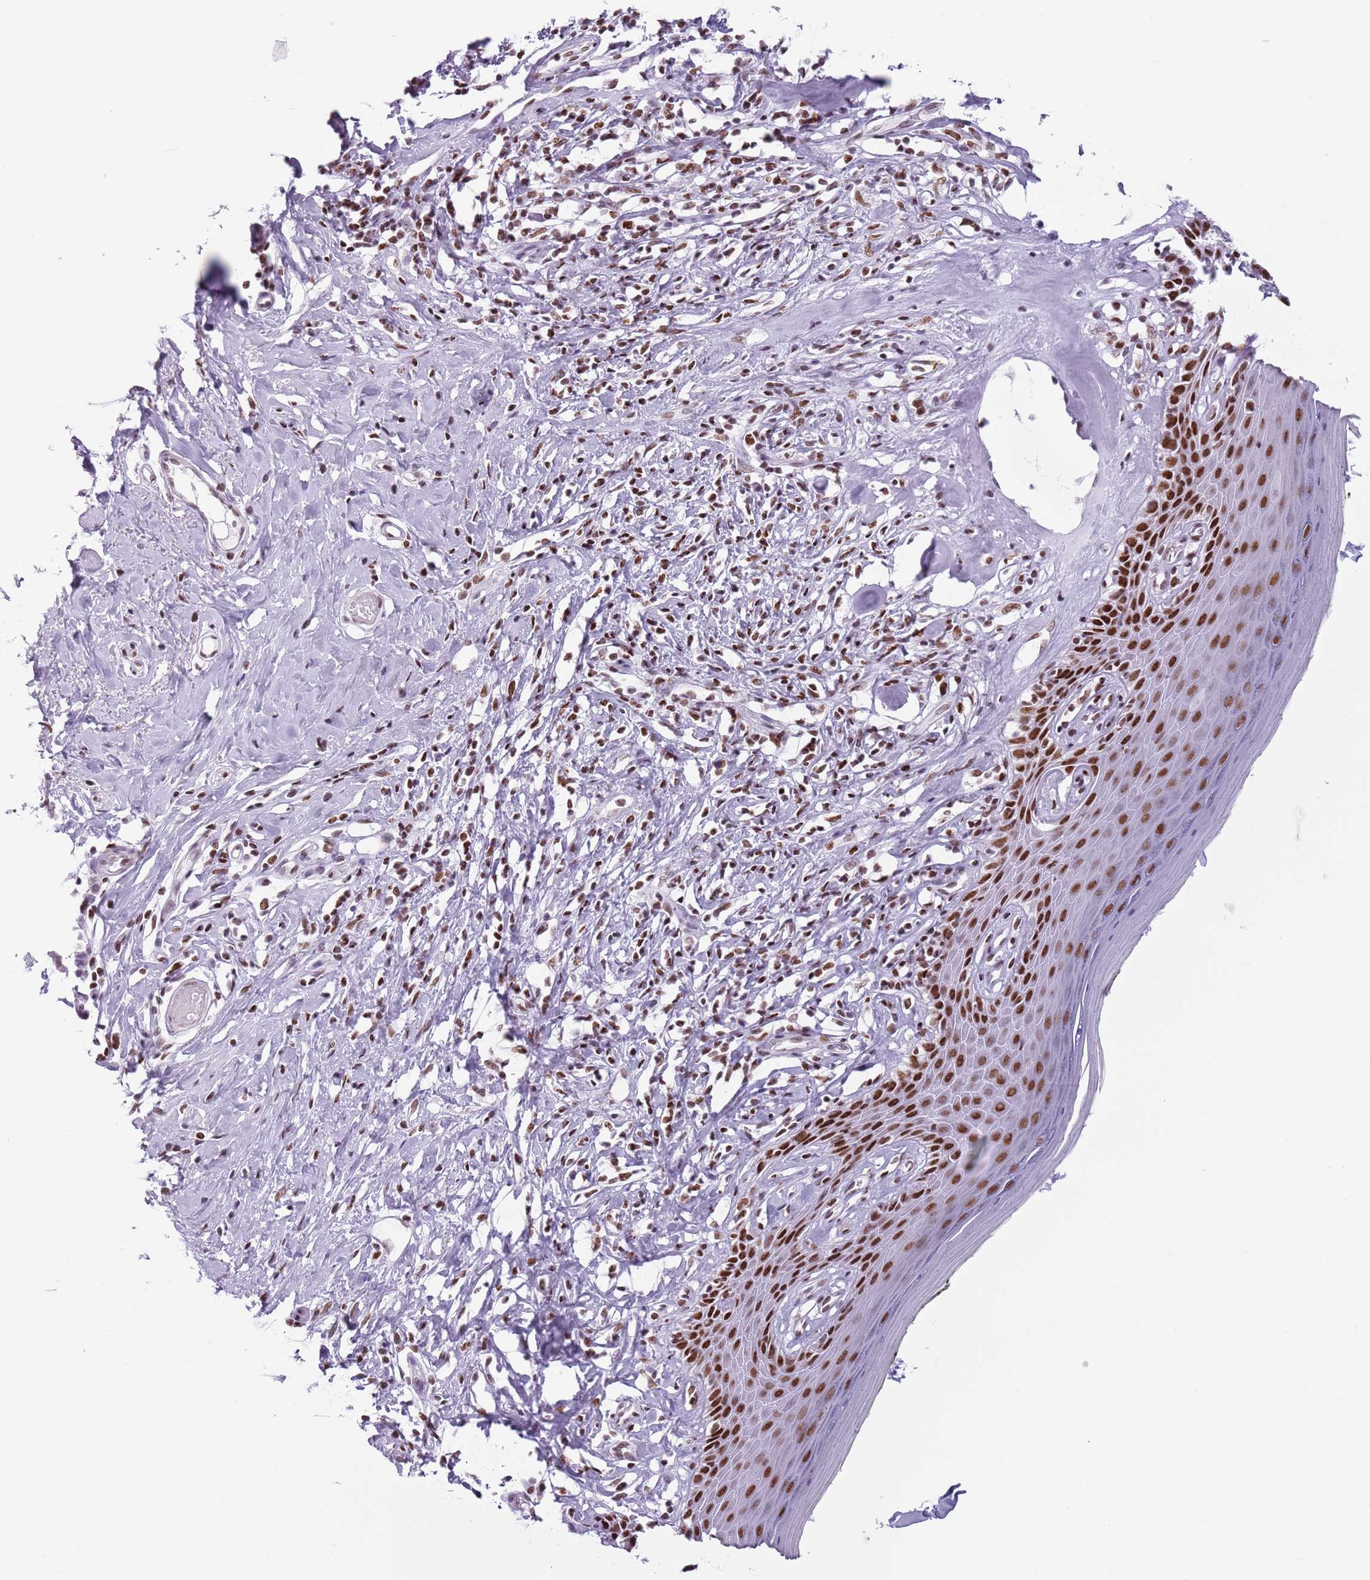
{"staining": {"intensity": "strong", "quantity": ">75%", "location": "nuclear"}, "tissue": "skin", "cell_type": "Epidermal cells", "image_type": "normal", "snomed": [{"axis": "morphology", "description": "Normal tissue, NOS"}, {"axis": "morphology", "description": "Inflammation, NOS"}, {"axis": "topography", "description": "Vulva"}], "caption": "High-magnification brightfield microscopy of unremarkable skin stained with DAB (3,3'-diaminobenzidine) (brown) and counterstained with hematoxylin (blue). epidermal cells exhibit strong nuclear expression is appreciated in approximately>75% of cells. (IHC, brightfield microscopy, high magnification).", "gene": "FAM104B", "patient": {"sex": "female", "age": 84}}